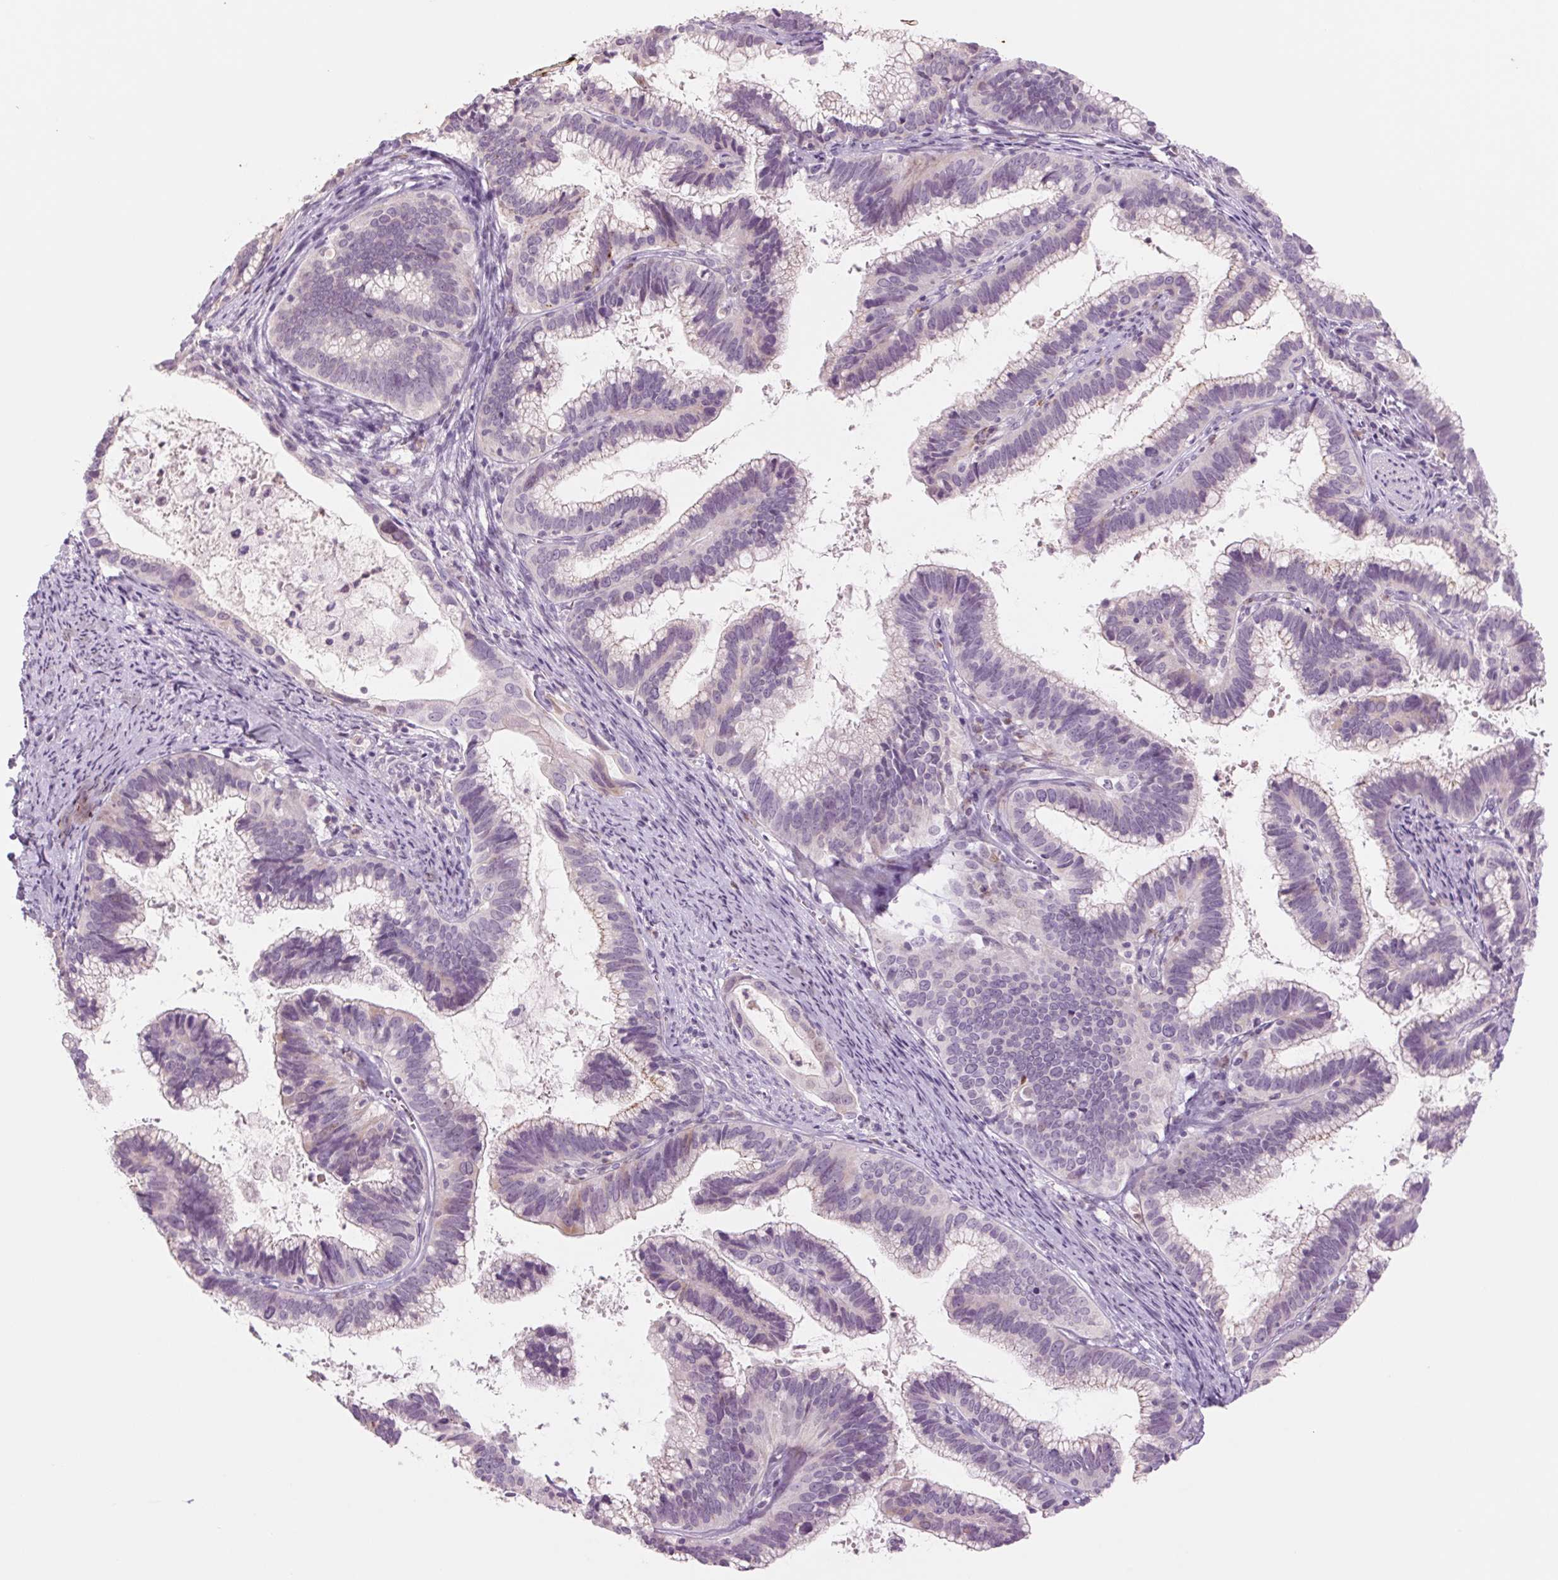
{"staining": {"intensity": "negative", "quantity": "none", "location": "none"}, "tissue": "cervical cancer", "cell_type": "Tumor cells", "image_type": "cancer", "snomed": [{"axis": "morphology", "description": "Adenocarcinoma, NOS"}, {"axis": "topography", "description": "Cervix"}], "caption": "Histopathology image shows no protein positivity in tumor cells of cervical cancer (adenocarcinoma) tissue. (DAB (3,3'-diaminobenzidine) IHC visualized using brightfield microscopy, high magnification).", "gene": "KRT1", "patient": {"sex": "female", "age": 61}}